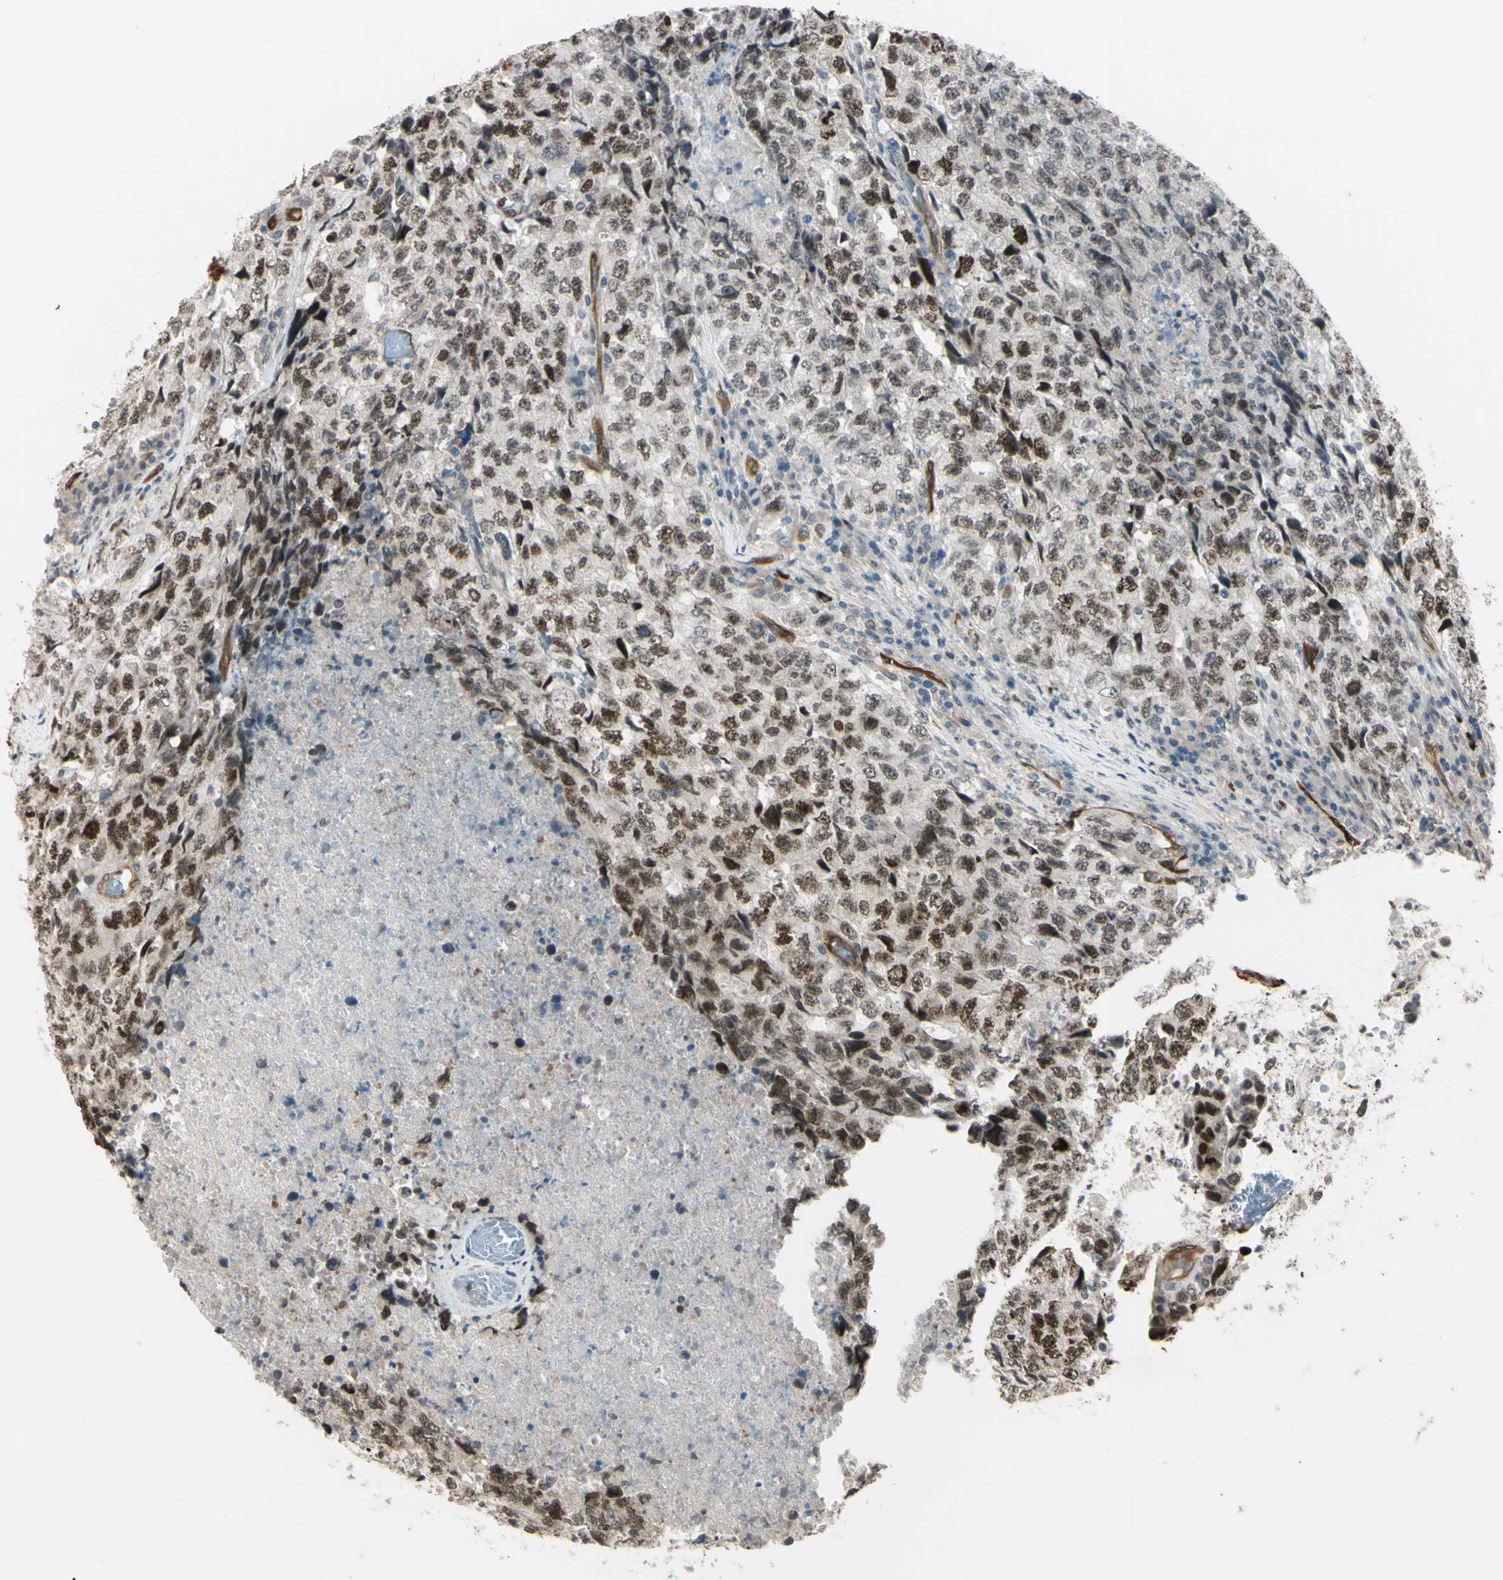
{"staining": {"intensity": "moderate", "quantity": ">75%", "location": "nuclear"}, "tissue": "testis cancer", "cell_type": "Tumor cells", "image_type": "cancer", "snomed": [{"axis": "morphology", "description": "Necrosis, NOS"}, {"axis": "morphology", "description": "Carcinoma, Embryonal, NOS"}, {"axis": "topography", "description": "Testis"}], "caption": "Testis cancer (embryonal carcinoma) stained for a protein (brown) displays moderate nuclear positive expression in about >75% of tumor cells.", "gene": "MLF2", "patient": {"sex": "male", "age": 19}}